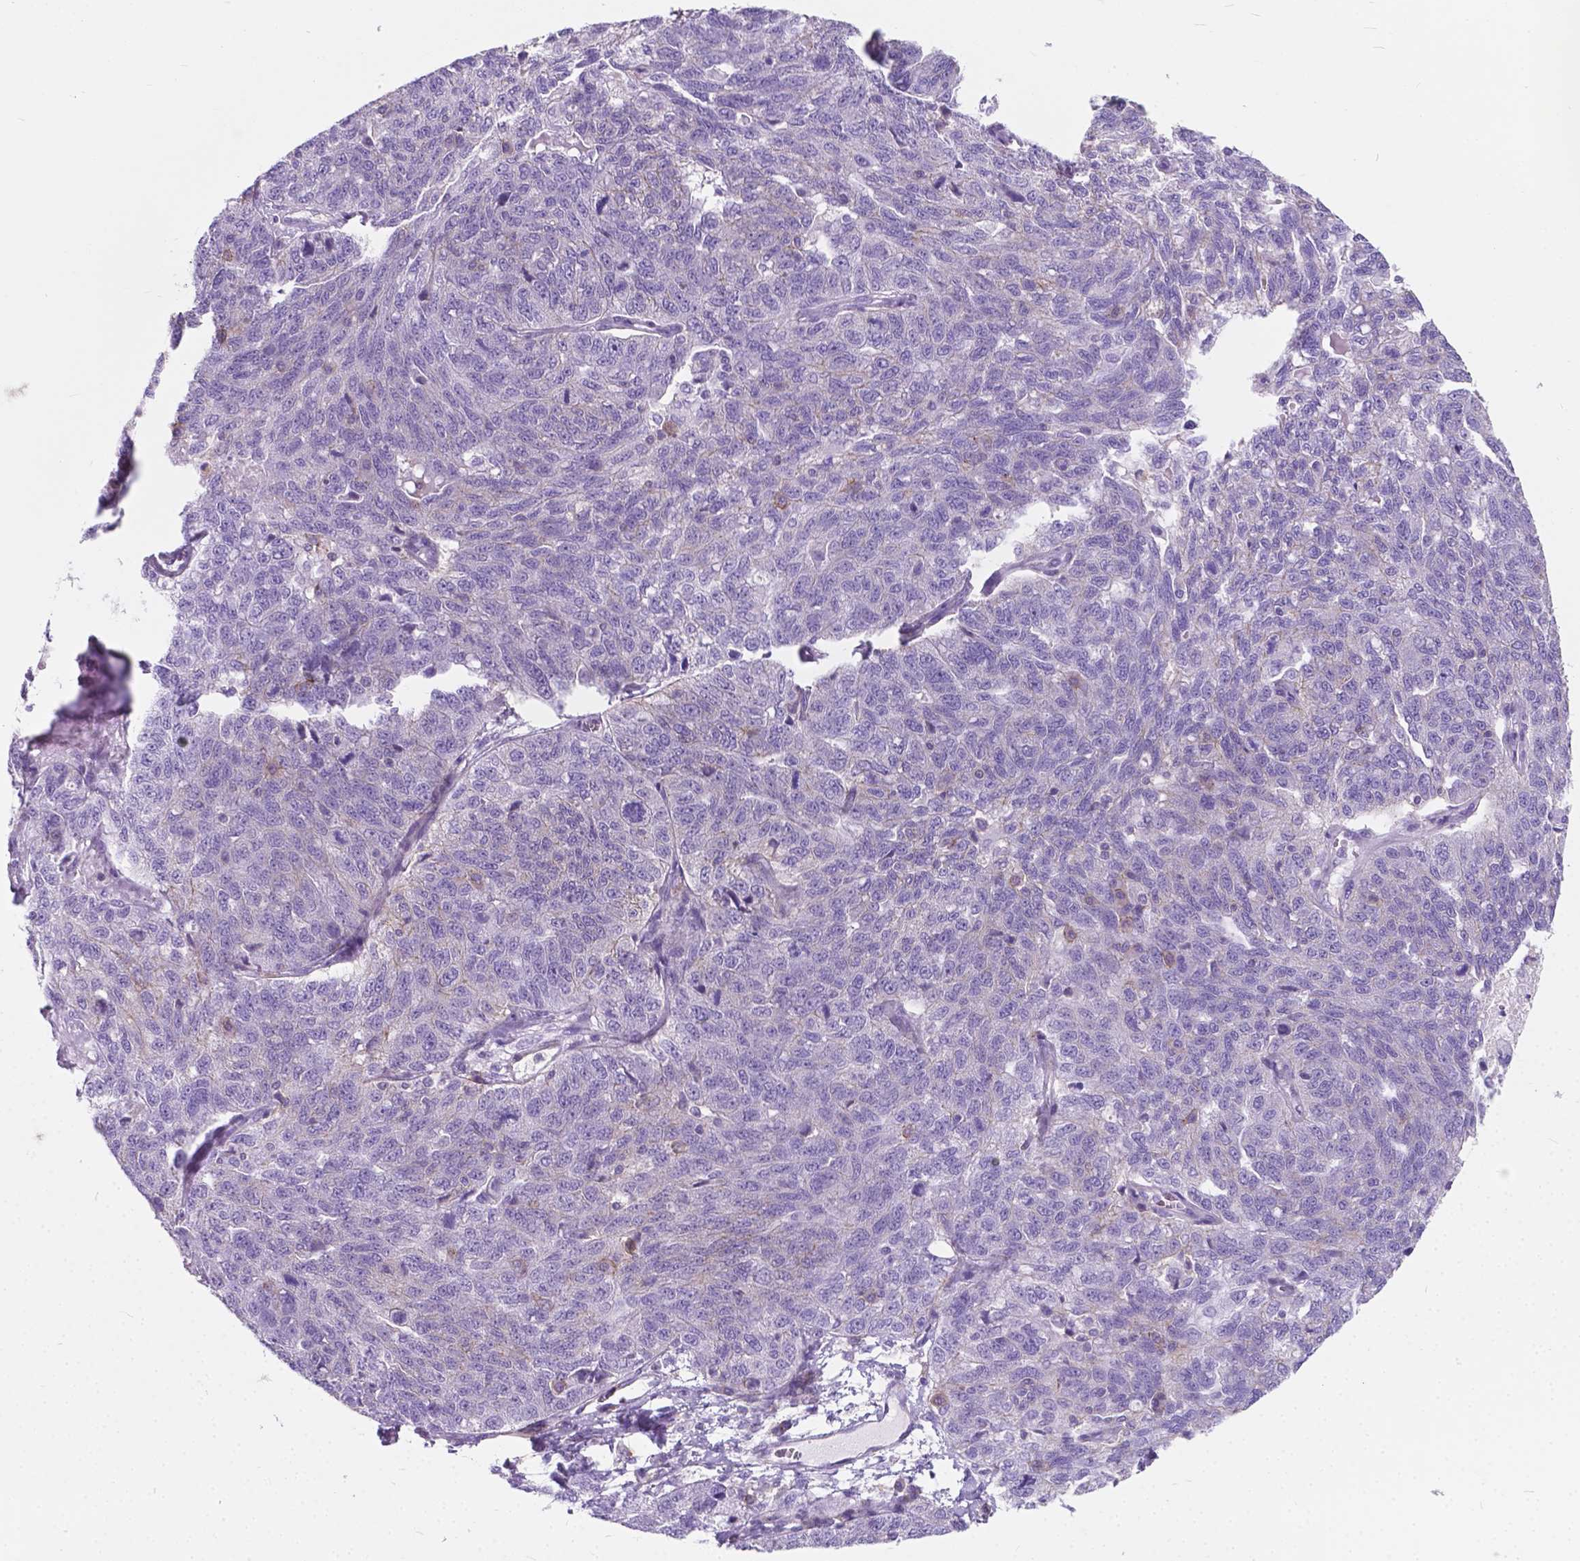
{"staining": {"intensity": "negative", "quantity": "none", "location": "none"}, "tissue": "ovarian cancer", "cell_type": "Tumor cells", "image_type": "cancer", "snomed": [{"axis": "morphology", "description": "Cystadenocarcinoma, serous, NOS"}, {"axis": "topography", "description": "Ovary"}], "caption": "DAB immunohistochemical staining of human ovarian cancer (serous cystadenocarcinoma) shows no significant staining in tumor cells.", "gene": "KIAA0040", "patient": {"sex": "female", "age": 71}}